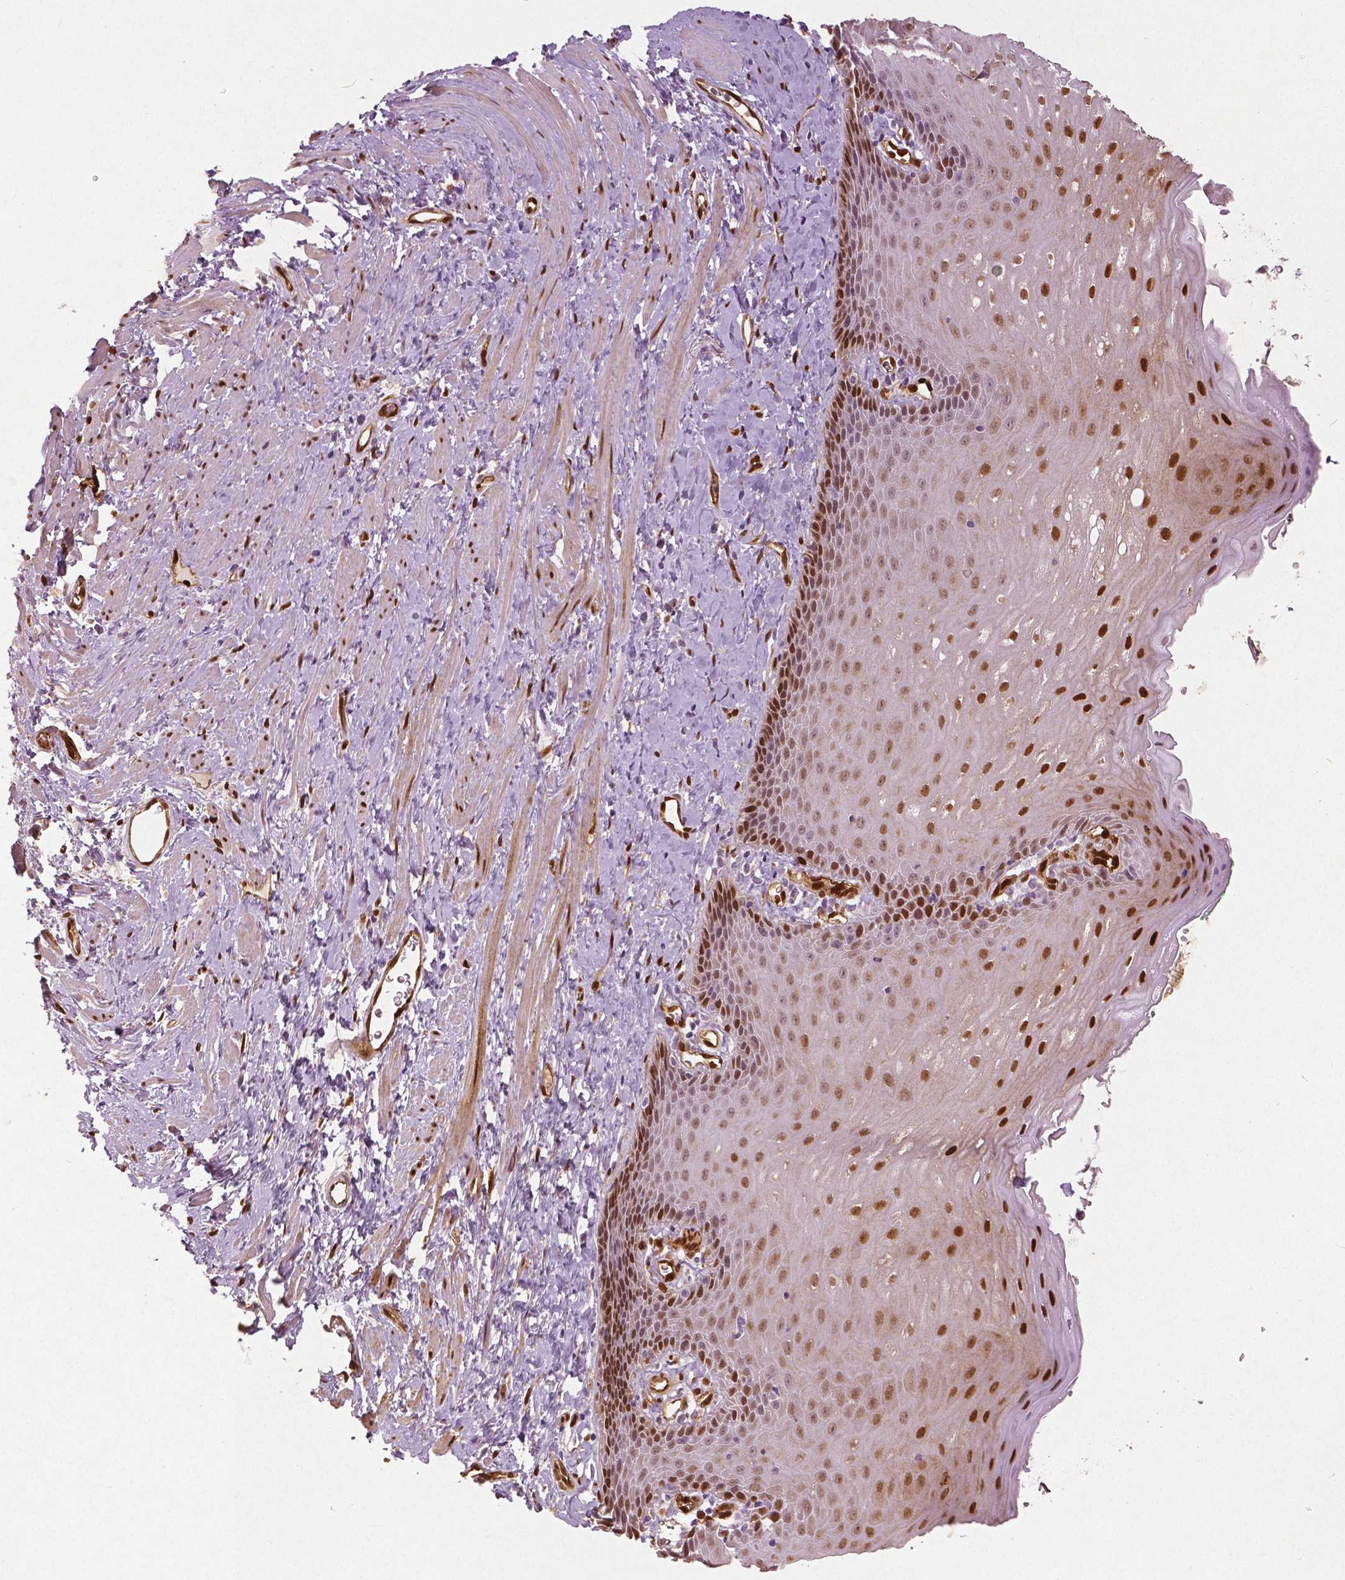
{"staining": {"intensity": "moderate", "quantity": ">75%", "location": "cytoplasmic/membranous,nuclear"}, "tissue": "esophagus", "cell_type": "Squamous epithelial cells", "image_type": "normal", "snomed": [{"axis": "morphology", "description": "Normal tissue, NOS"}, {"axis": "topography", "description": "Esophagus"}], "caption": "Protein staining of unremarkable esophagus demonstrates moderate cytoplasmic/membranous,nuclear expression in approximately >75% of squamous epithelial cells.", "gene": "WWTR1", "patient": {"sex": "male", "age": 64}}